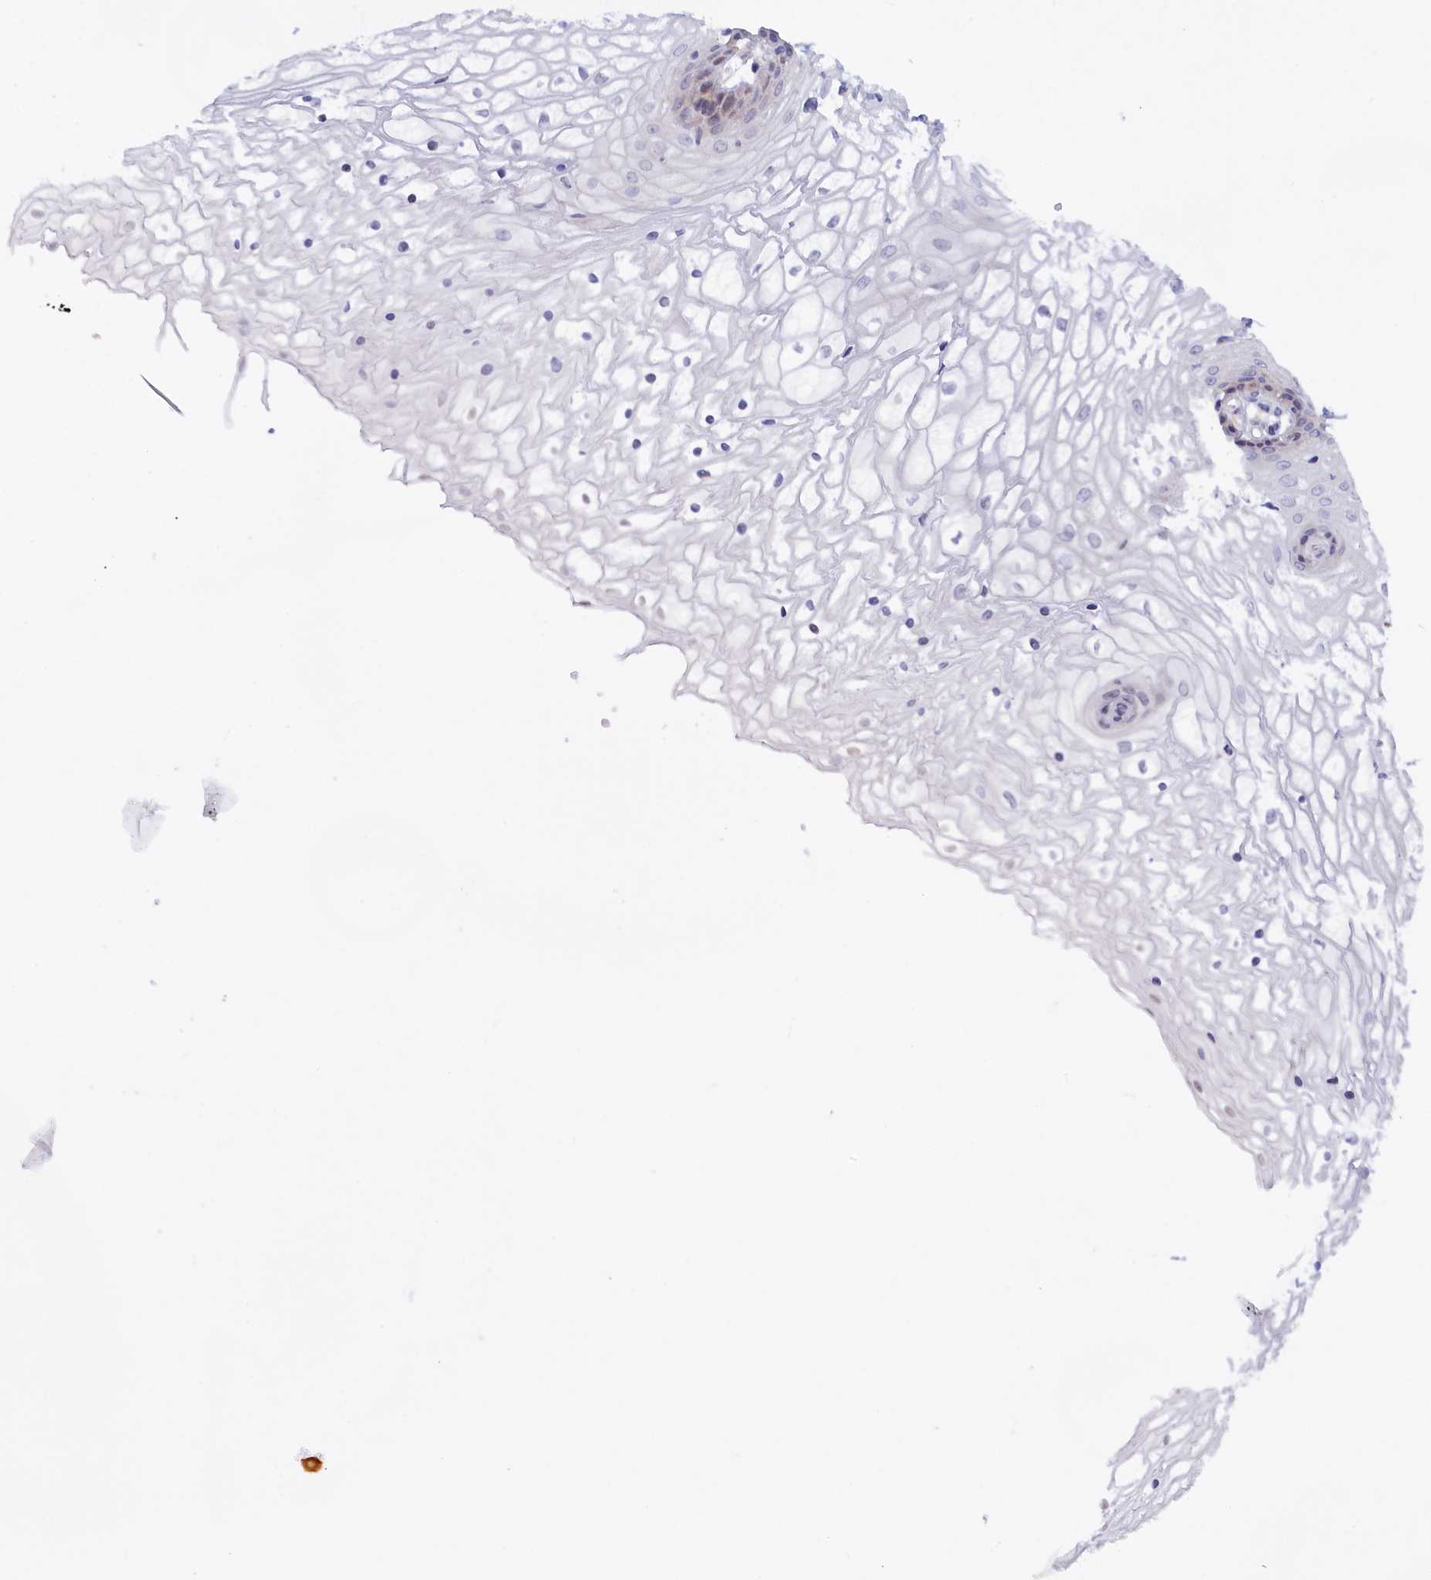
{"staining": {"intensity": "negative", "quantity": "none", "location": "none"}, "tissue": "vagina", "cell_type": "Squamous epithelial cells", "image_type": "normal", "snomed": [{"axis": "morphology", "description": "Normal tissue, NOS"}, {"axis": "topography", "description": "Vagina"}], "caption": "Immunohistochemistry micrograph of unremarkable vagina: human vagina stained with DAB (3,3'-diaminobenzidine) exhibits no significant protein expression in squamous epithelial cells.", "gene": "HYKK", "patient": {"sex": "female", "age": 34}}